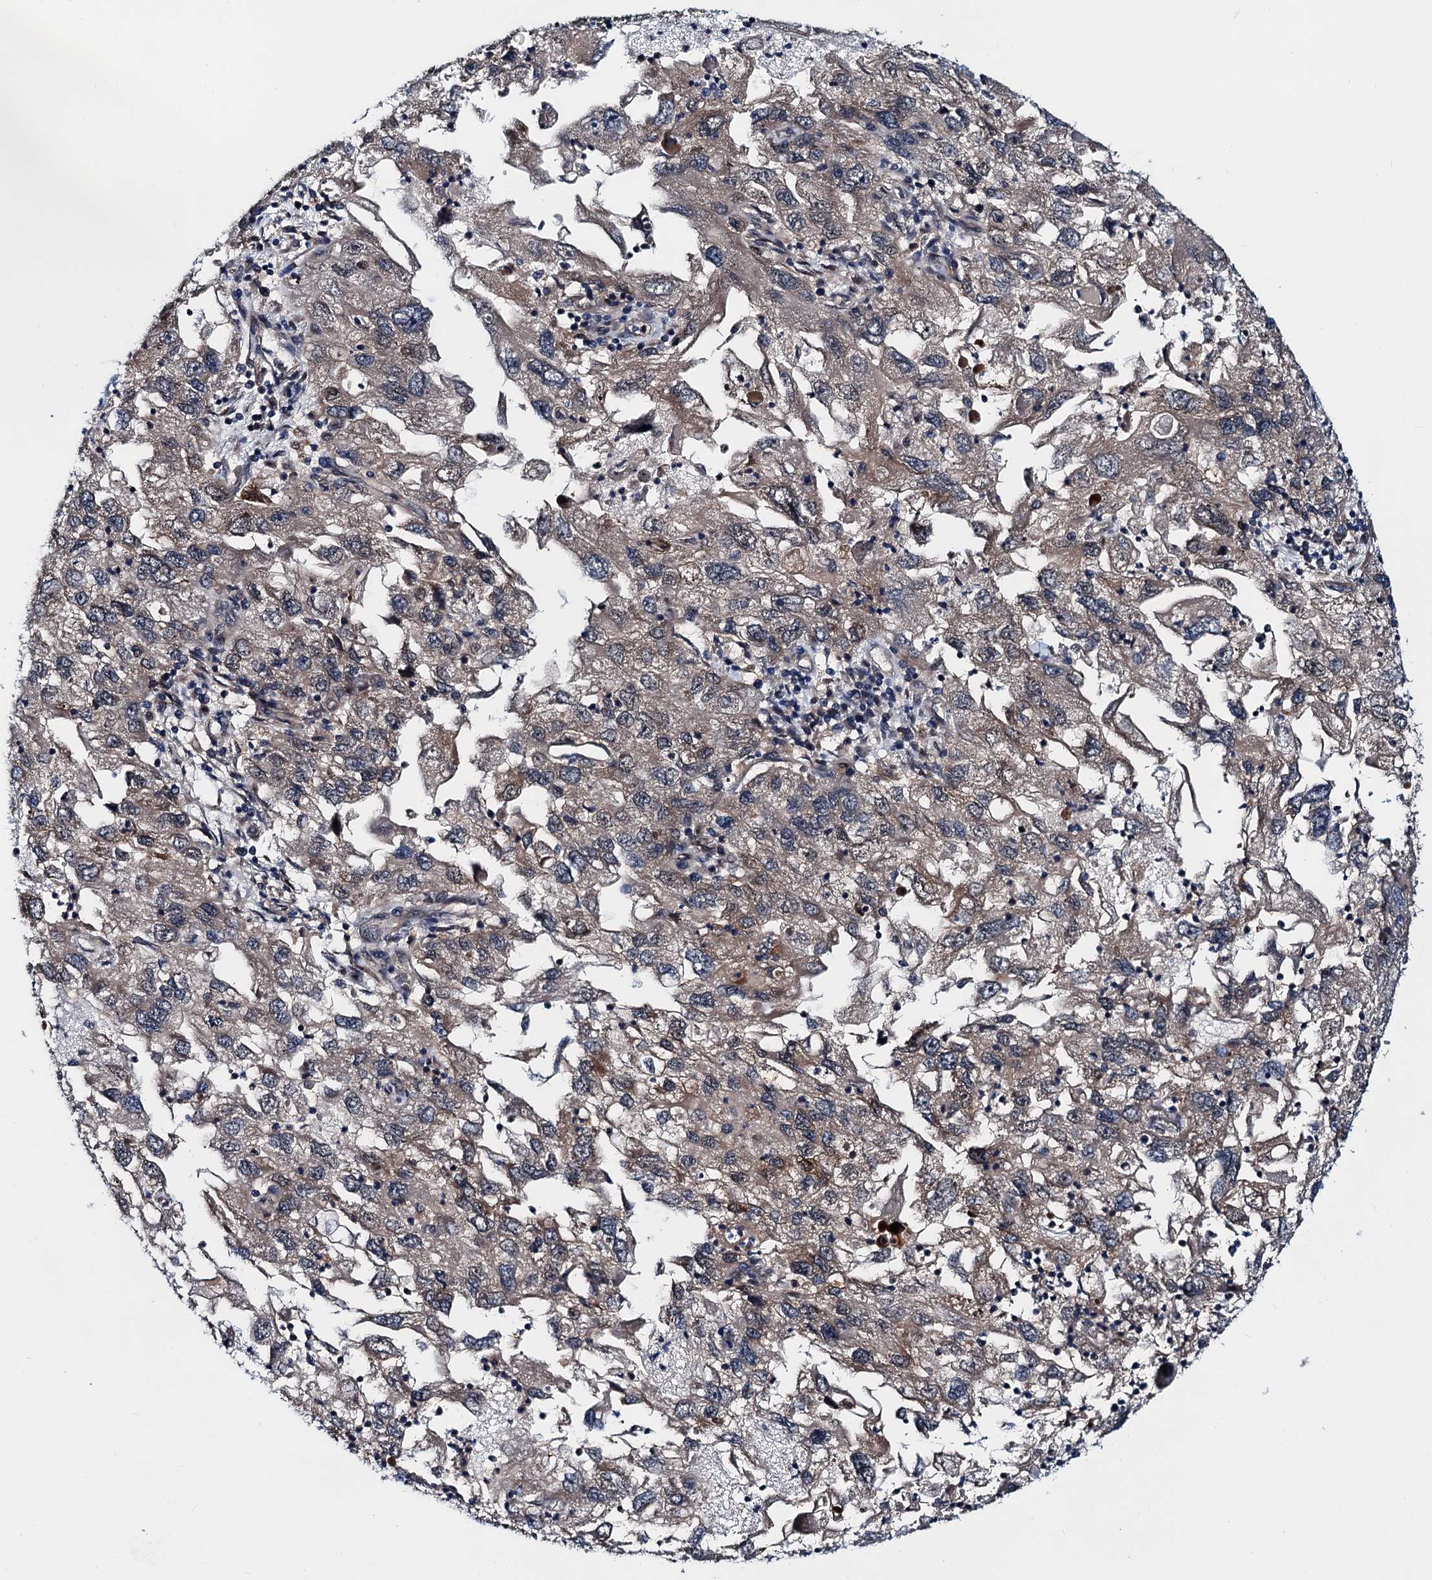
{"staining": {"intensity": "weak", "quantity": "25%-75%", "location": "cytoplasmic/membranous"}, "tissue": "endometrial cancer", "cell_type": "Tumor cells", "image_type": "cancer", "snomed": [{"axis": "morphology", "description": "Adenocarcinoma, NOS"}, {"axis": "topography", "description": "Endometrium"}], "caption": "IHC photomicrograph of neoplastic tissue: human endometrial cancer stained using IHC displays low levels of weak protein expression localized specifically in the cytoplasmic/membranous of tumor cells, appearing as a cytoplasmic/membranous brown color.", "gene": "COA4", "patient": {"sex": "female", "age": 49}}